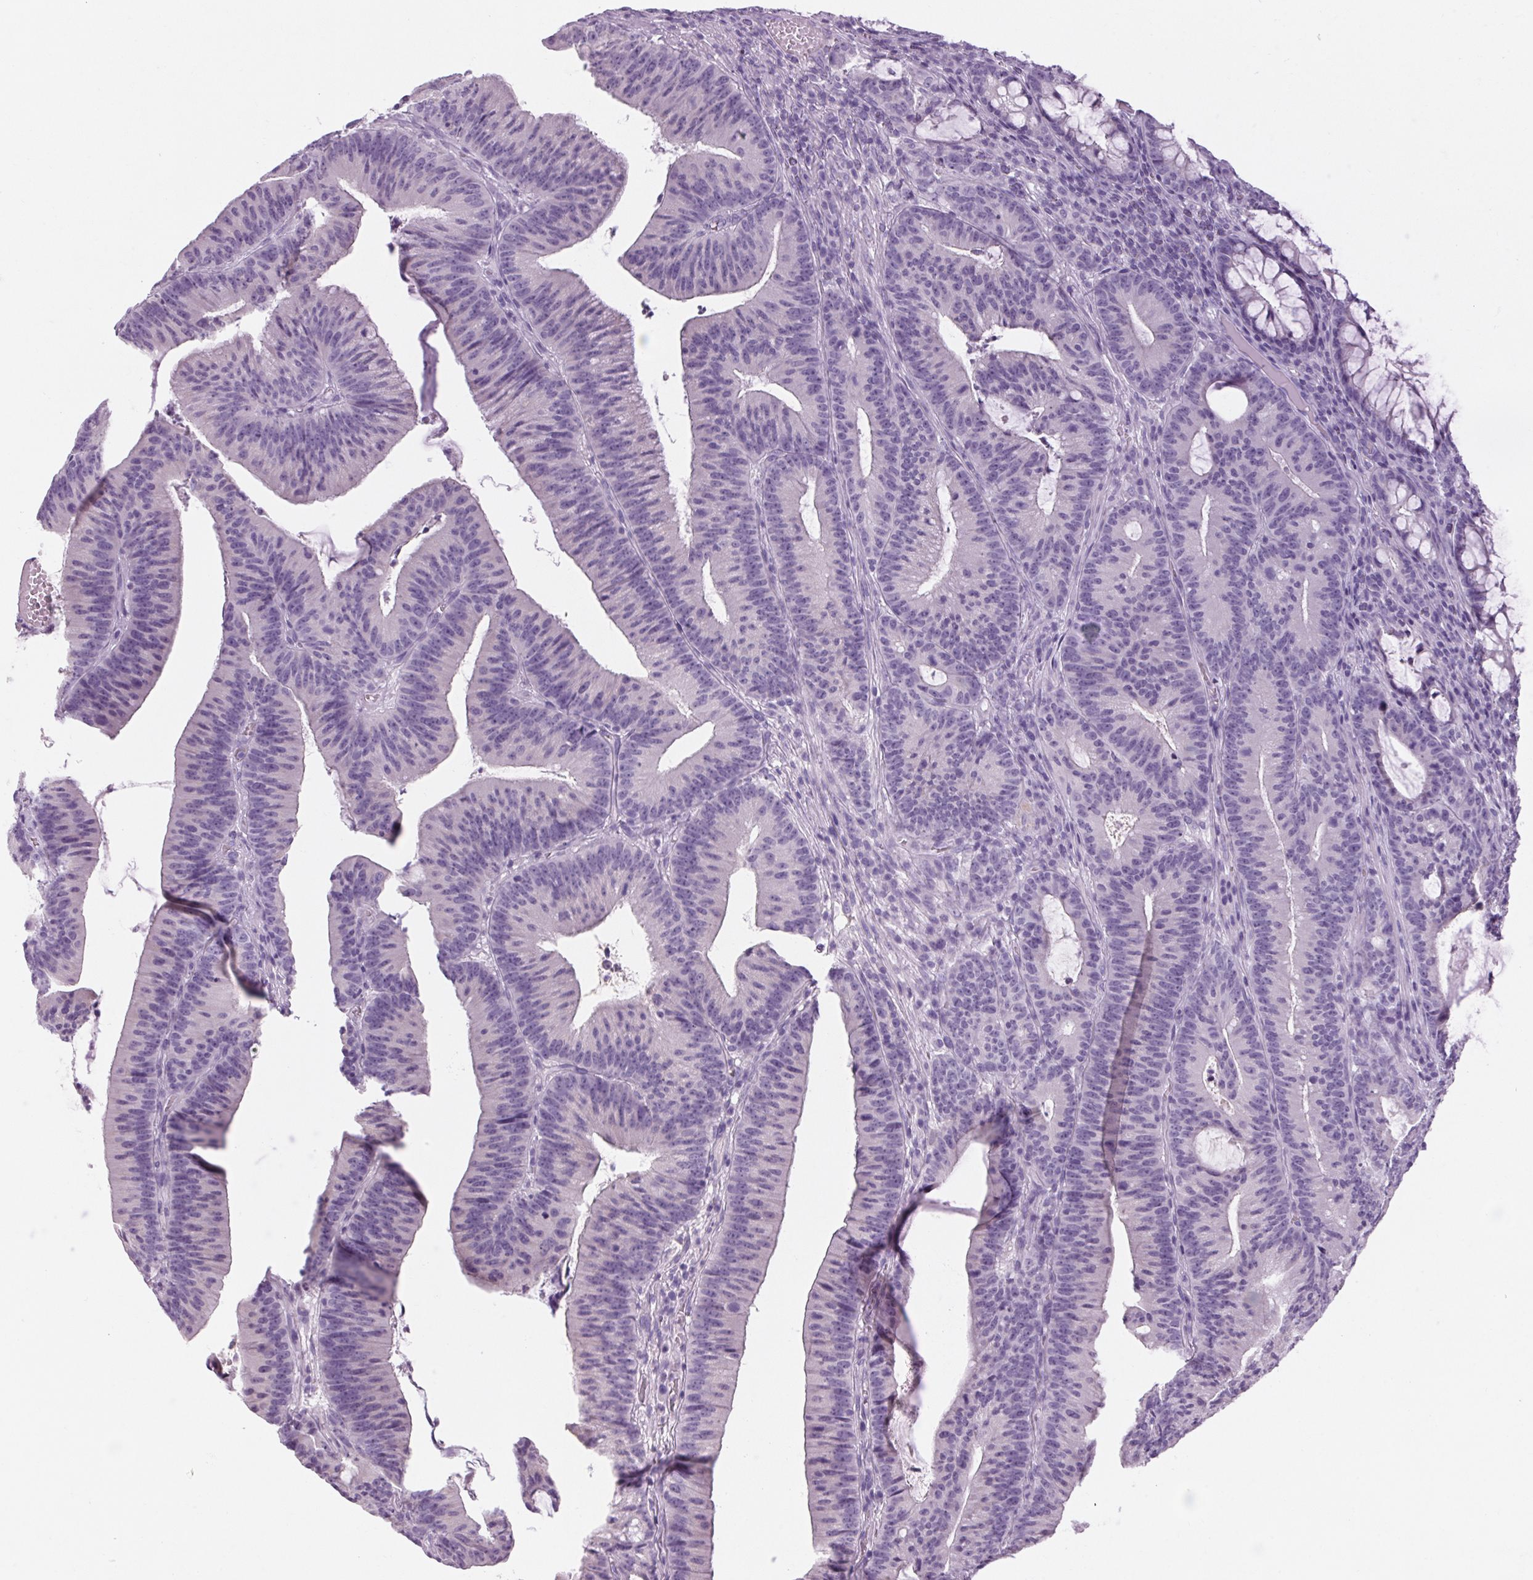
{"staining": {"intensity": "negative", "quantity": "none", "location": "none"}, "tissue": "colorectal cancer", "cell_type": "Tumor cells", "image_type": "cancer", "snomed": [{"axis": "morphology", "description": "Adenocarcinoma, NOS"}, {"axis": "topography", "description": "Colon"}], "caption": "An immunohistochemistry (IHC) micrograph of colorectal cancer is shown. There is no staining in tumor cells of colorectal cancer.", "gene": "RPTN", "patient": {"sex": "female", "age": 78}}